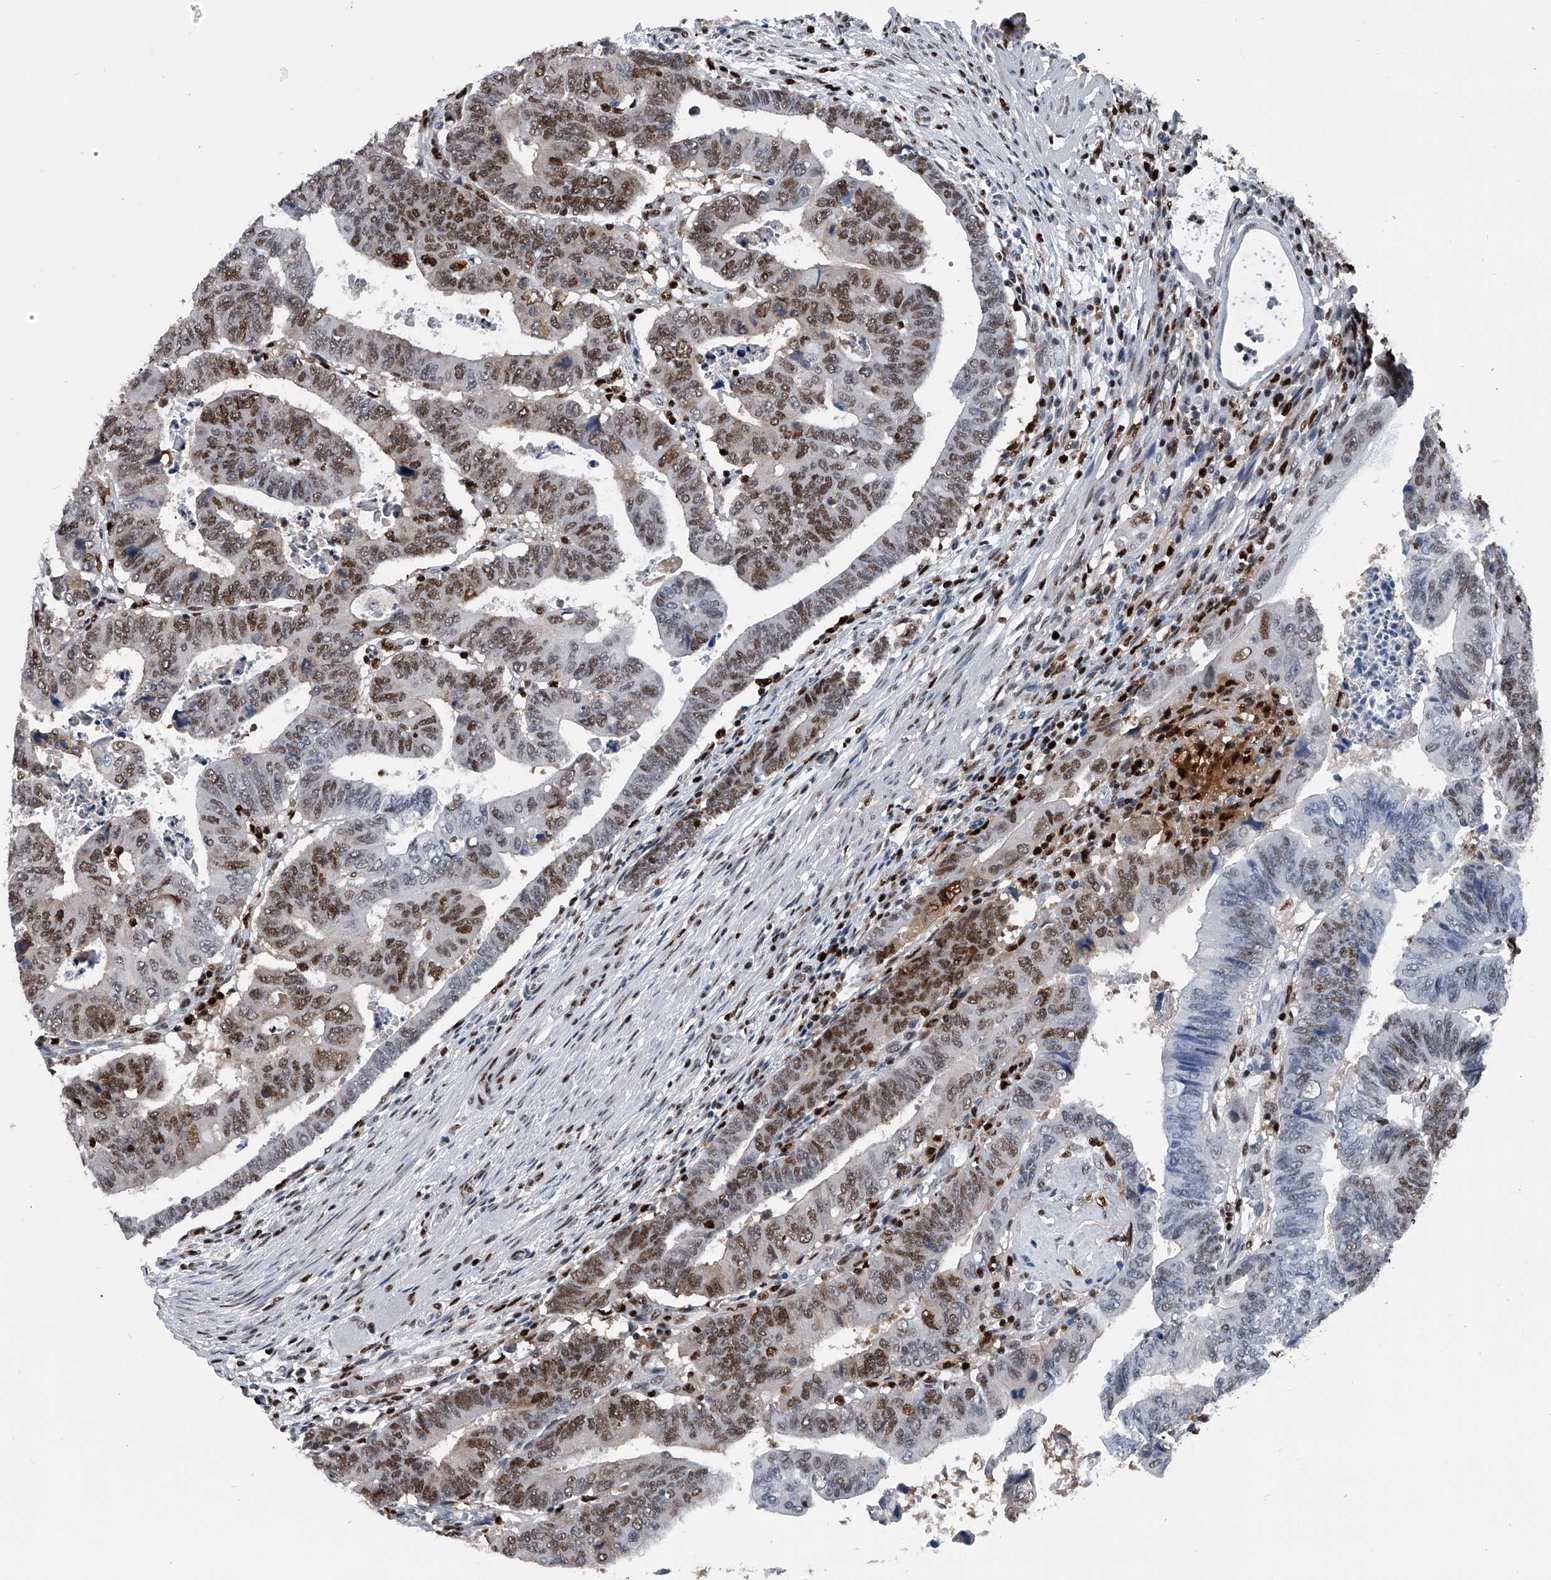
{"staining": {"intensity": "moderate", "quantity": "25%-75%", "location": "cytoplasmic/membranous,nuclear"}, "tissue": "colorectal cancer", "cell_type": "Tumor cells", "image_type": "cancer", "snomed": [{"axis": "morphology", "description": "Normal tissue, NOS"}, {"axis": "morphology", "description": "Adenocarcinoma, NOS"}, {"axis": "topography", "description": "Rectum"}], "caption": "Immunohistochemistry (IHC) of colorectal adenocarcinoma exhibits medium levels of moderate cytoplasmic/membranous and nuclear staining in about 25%-75% of tumor cells.", "gene": "FKBP5", "patient": {"sex": "female", "age": 65}}